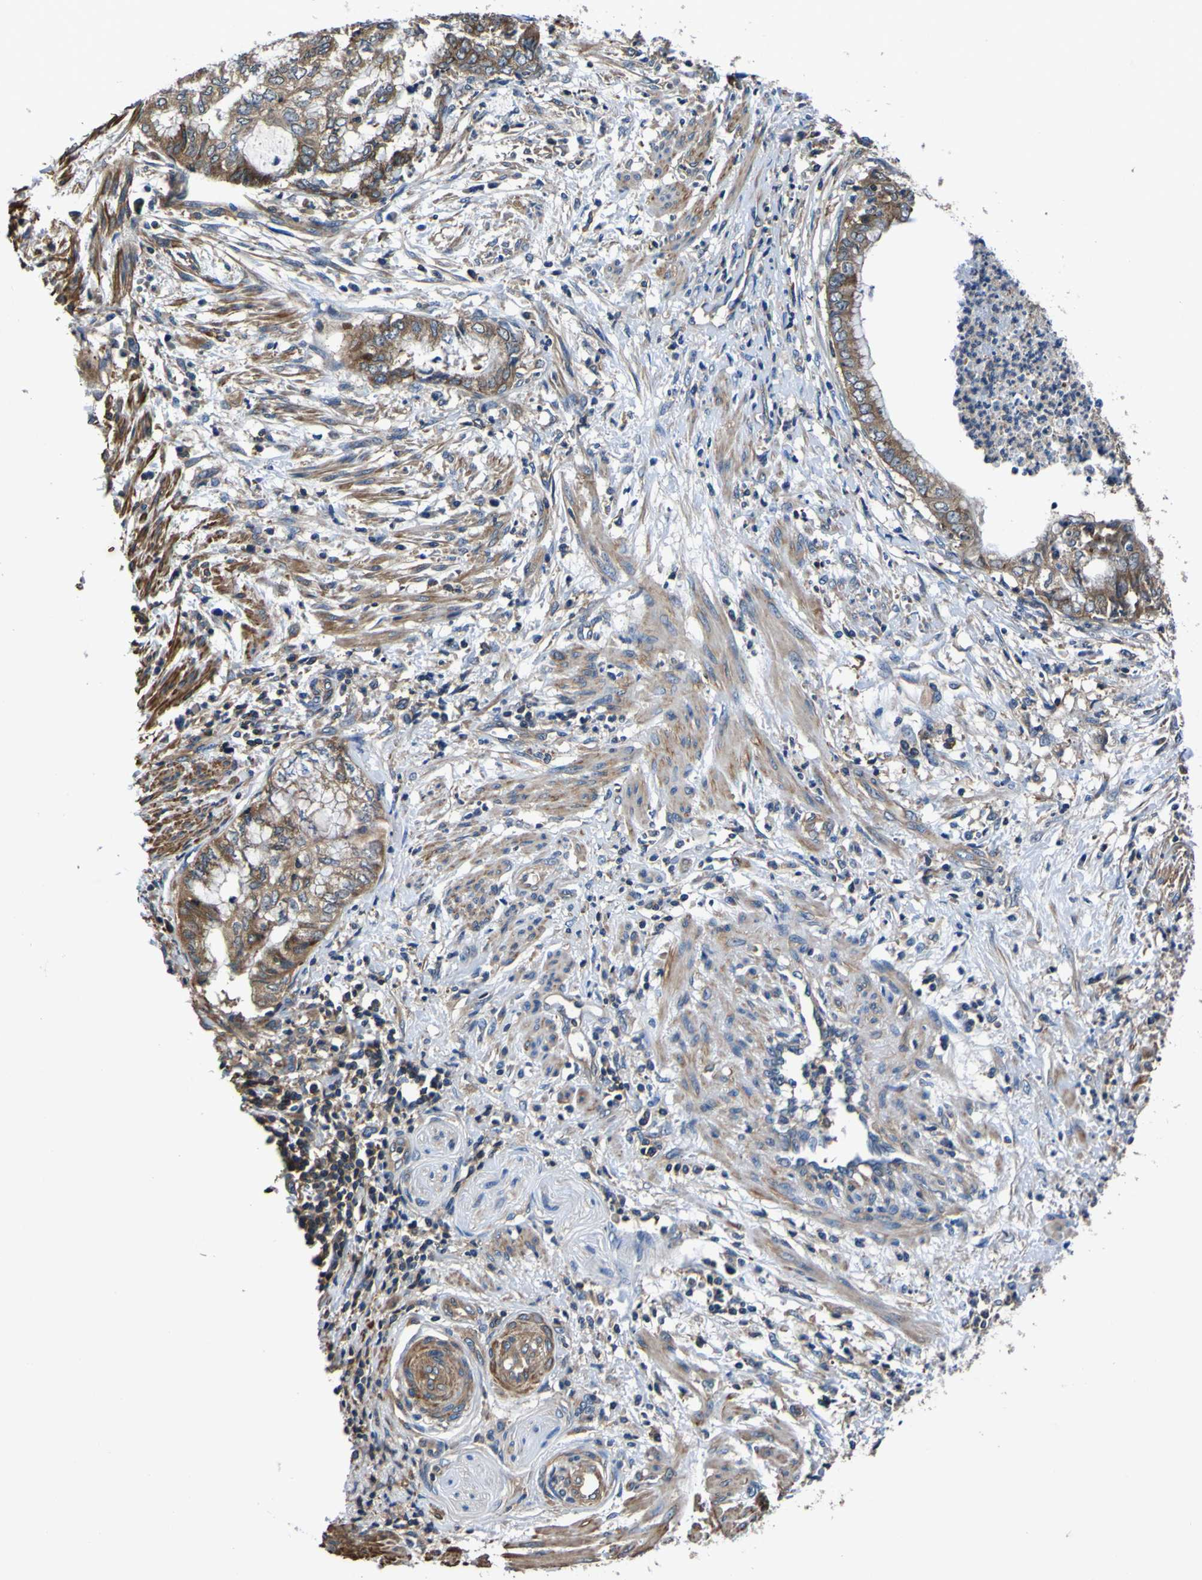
{"staining": {"intensity": "moderate", "quantity": ">75%", "location": "cytoplasmic/membranous"}, "tissue": "endometrial cancer", "cell_type": "Tumor cells", "image_type": "cancer", "snomed": [{"axis": "morphology", "description": "Necrosis, NOS"}, {"axis": "morphology", "description": "Adenocarcinoma, NOS"}, {"axis": "topography", "description": "Endometrium"}], "caption": "The immunohistochemical stain highlights moderate cytoplasmic/membranous positivity in tumor cells of endometrial adenocarcinoma tissue.", "gene": "CNR2", "patient": {"sex": "female", "age": 79}}